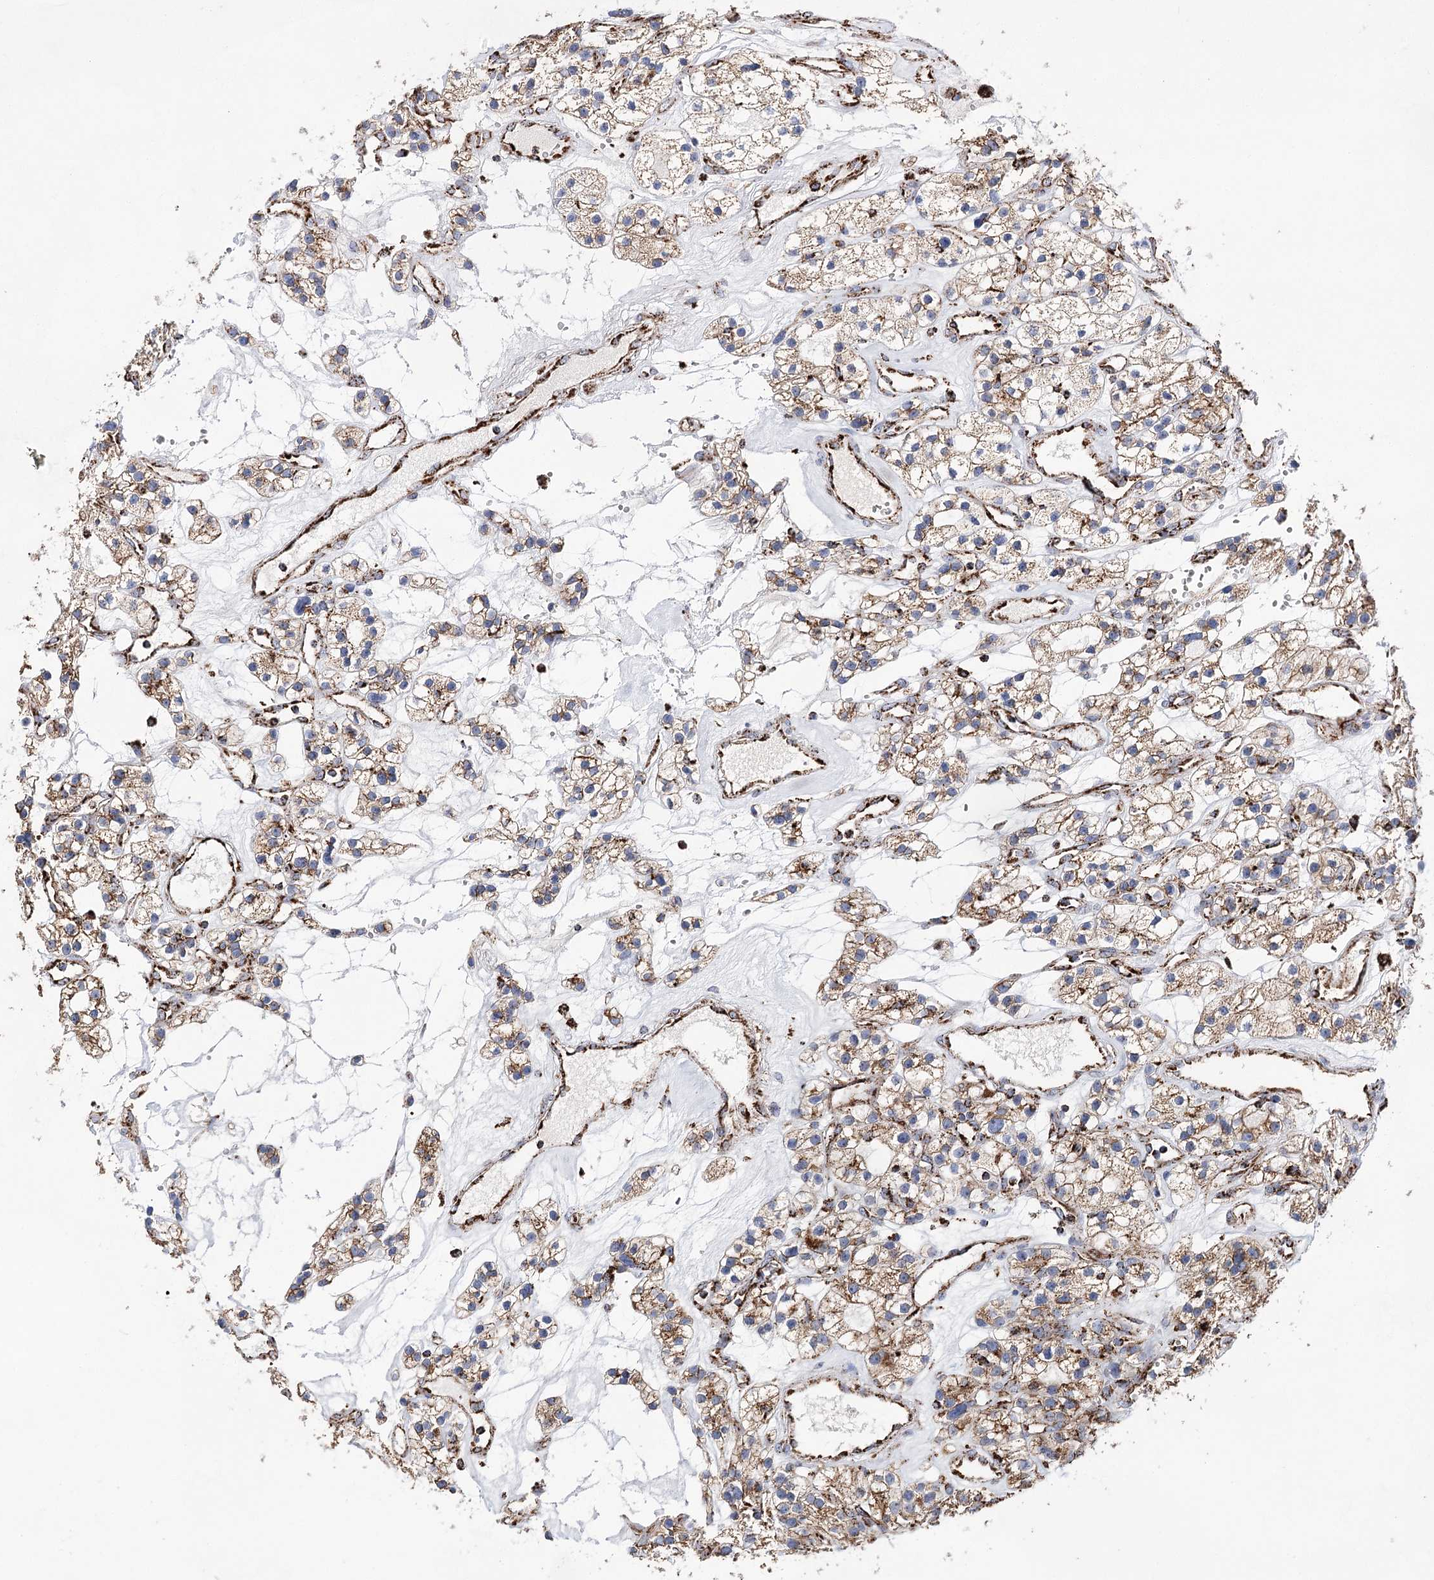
{"staining": {"intensity": "moderate", "quantity": ">75%", "location": "cytoplasmic/membranous"}, "tissue": "renal cancer", "cell_type": "Tumor cells", "image_type": "cancer", "snomed": [{"axis": "morphology", "description": "Adenocarcinoma, NOS"}, {"axis": "topography", "description": "Kidney"}], "caption": "Renal cancer stained with DAB immunohistochemistry exhibits medium levels of moderate cytoplasmic/membranous staining in approximately >75% of tumor cells. The protein is stained brown, and the nuclei are stained in blue (DAB (3,3'-diaminobenzidine) IHC with brightfield microscopy, high magnification).", "gene": "NADK2", "patient": {"sex": "female", "age": 57}}